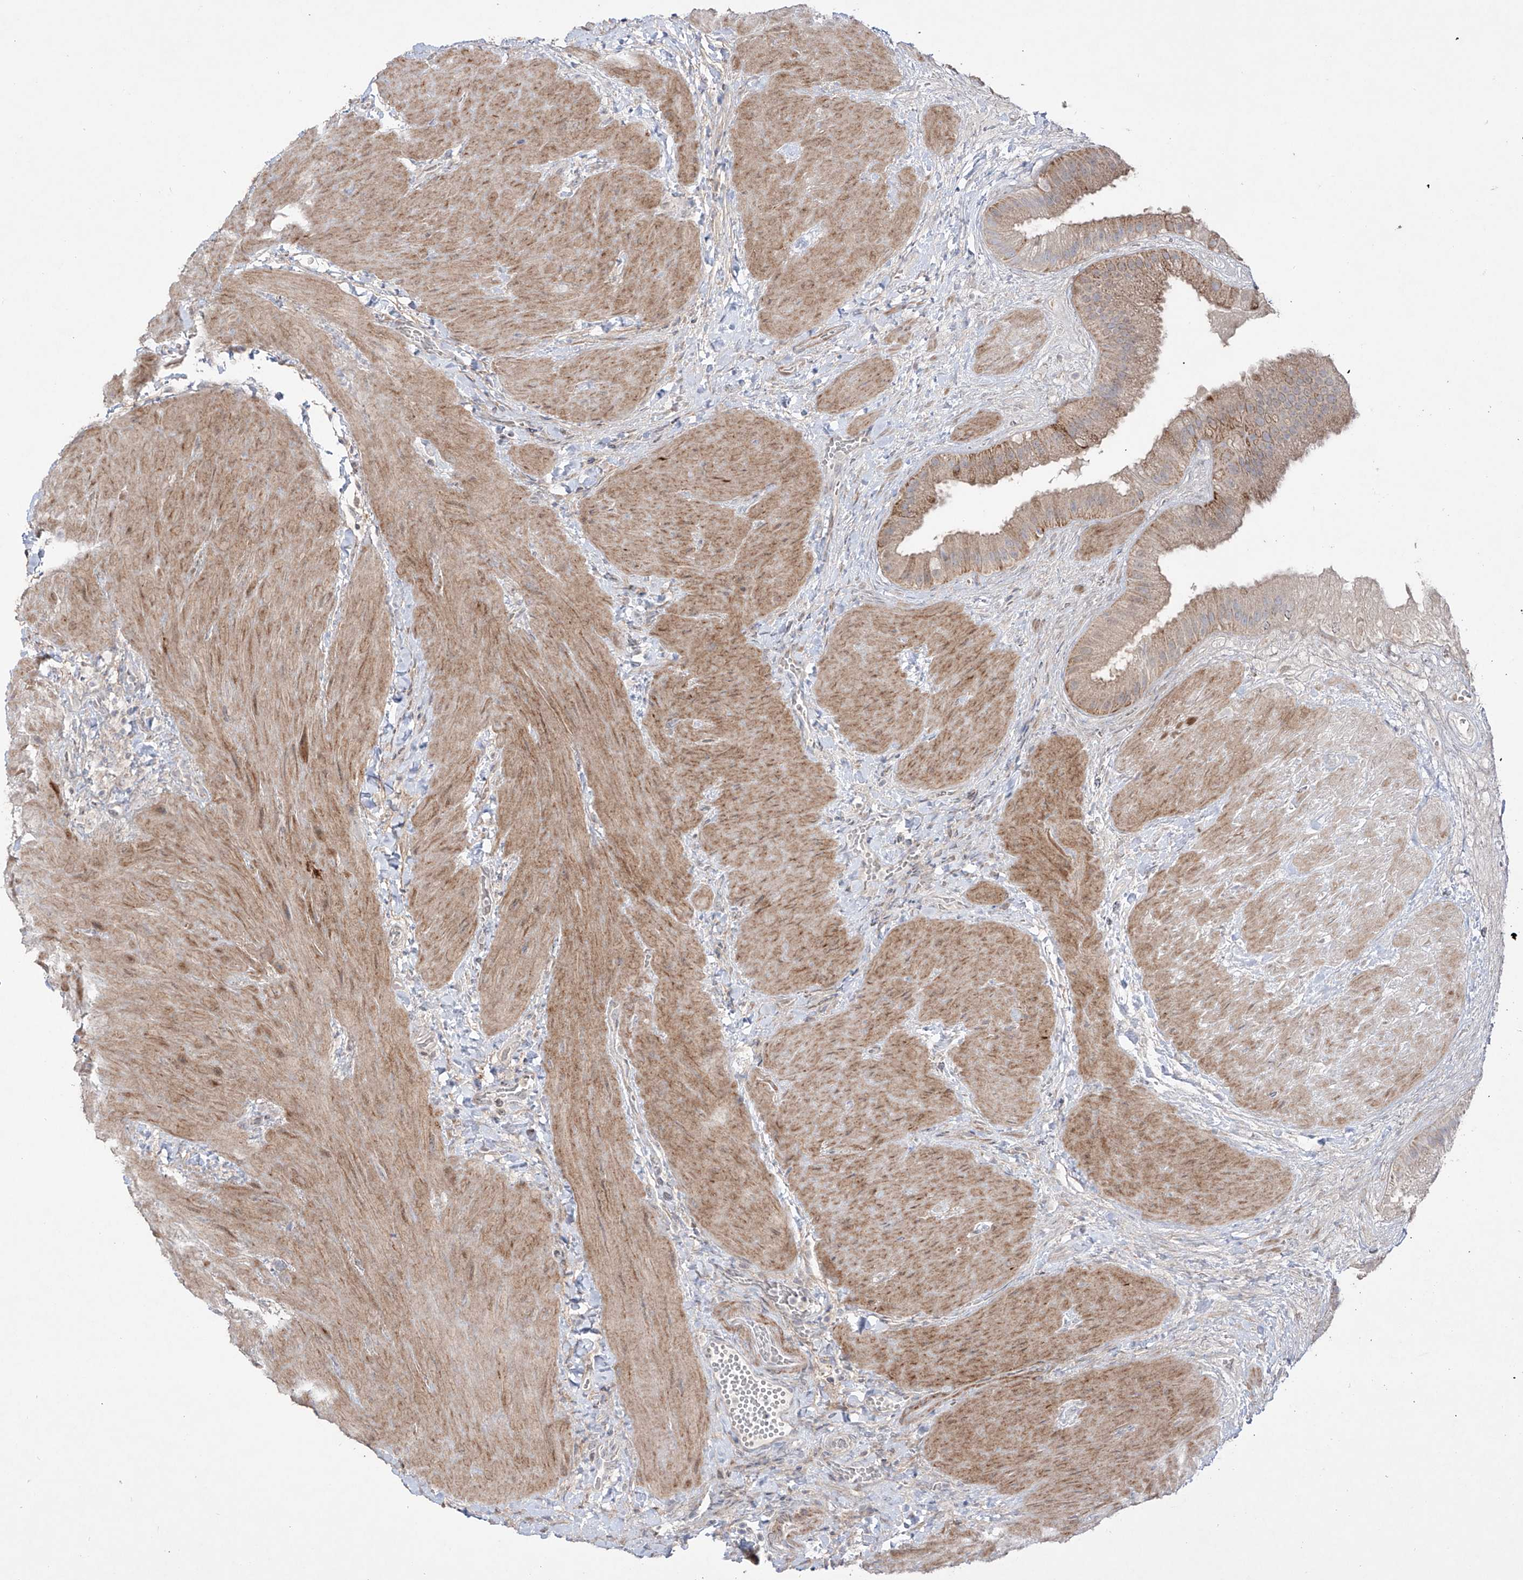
{"staining": {"intensity": "moderate", "quantity": ">75%", "location": "cytoplasmic/membranous"}, "tissue": "gallbladder", "cell_type": "Glandular cells", "image_type": "normal", "snomed": [{"axis": "morphology", "description": "Normal tissue, NOS"}, {"axis": "topography", "description": "Gallbladder"}], "caption": "The histopathology image demonstrates a brown stain indicating the presence of a protein in the cytoplasmic/membranous of glandular cells in gallbladder. The staining was performed using DAB, with brown indicating positive protein expression. Nuclei are stained blue with hematoxylin.", "gene": "YKT6", "patient": {"sex": "male", "age": 55}}